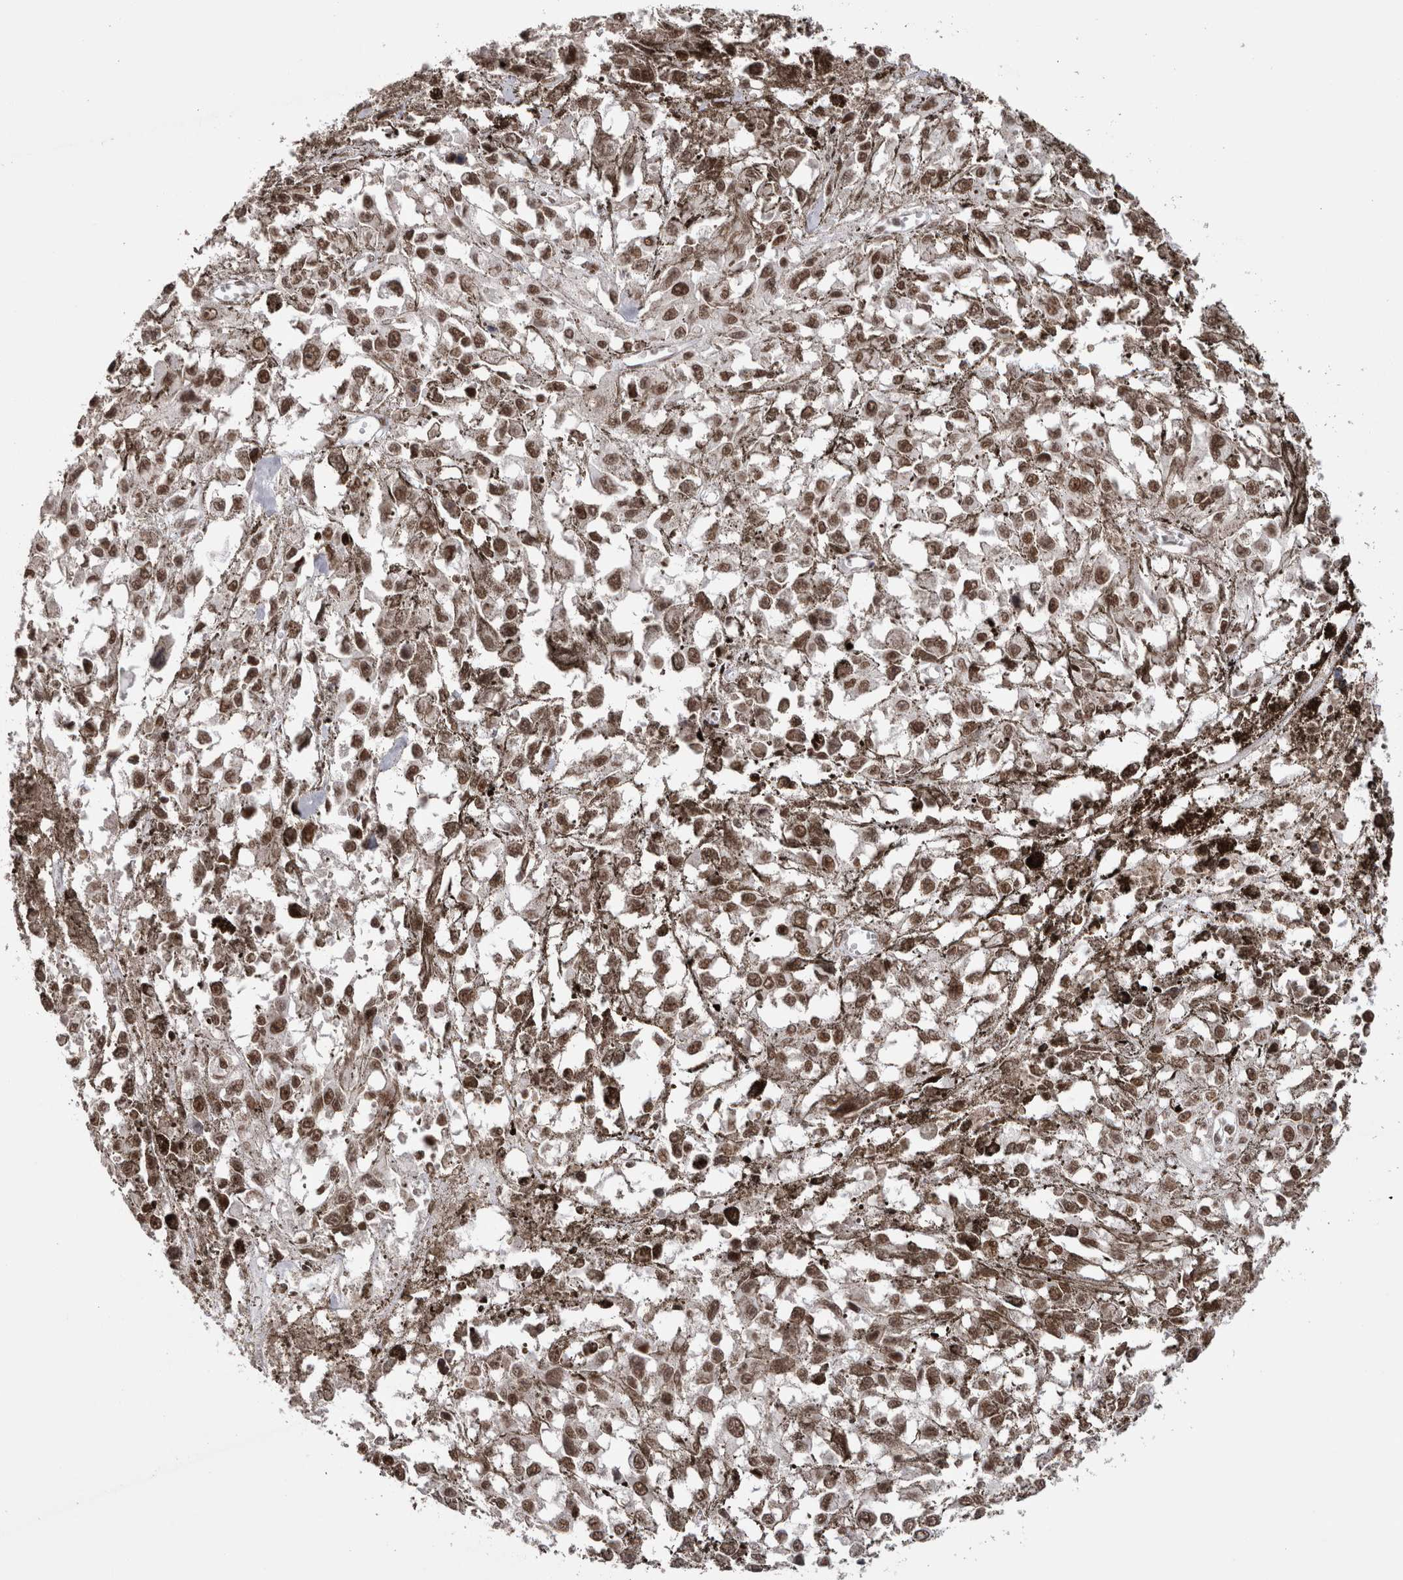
{"staining": {"intensity": "moderate", "quantity": ">75%", "location": "nuclear"}, "tissue": "melanoma", "cell_type": "Tumor cells", "image_type": "cancer", "snomed": [{"axis": "morphology", "description": "Malignant melanoma, Metastatic site"}, {"axis": "topography", "description": "Lymph node"}], "caption": "Human melanoma stained with a protein marker displays moderate staining in tumor cells.", "gene": "SMC1A", "patient": {"sex": "male", "age": 59}}